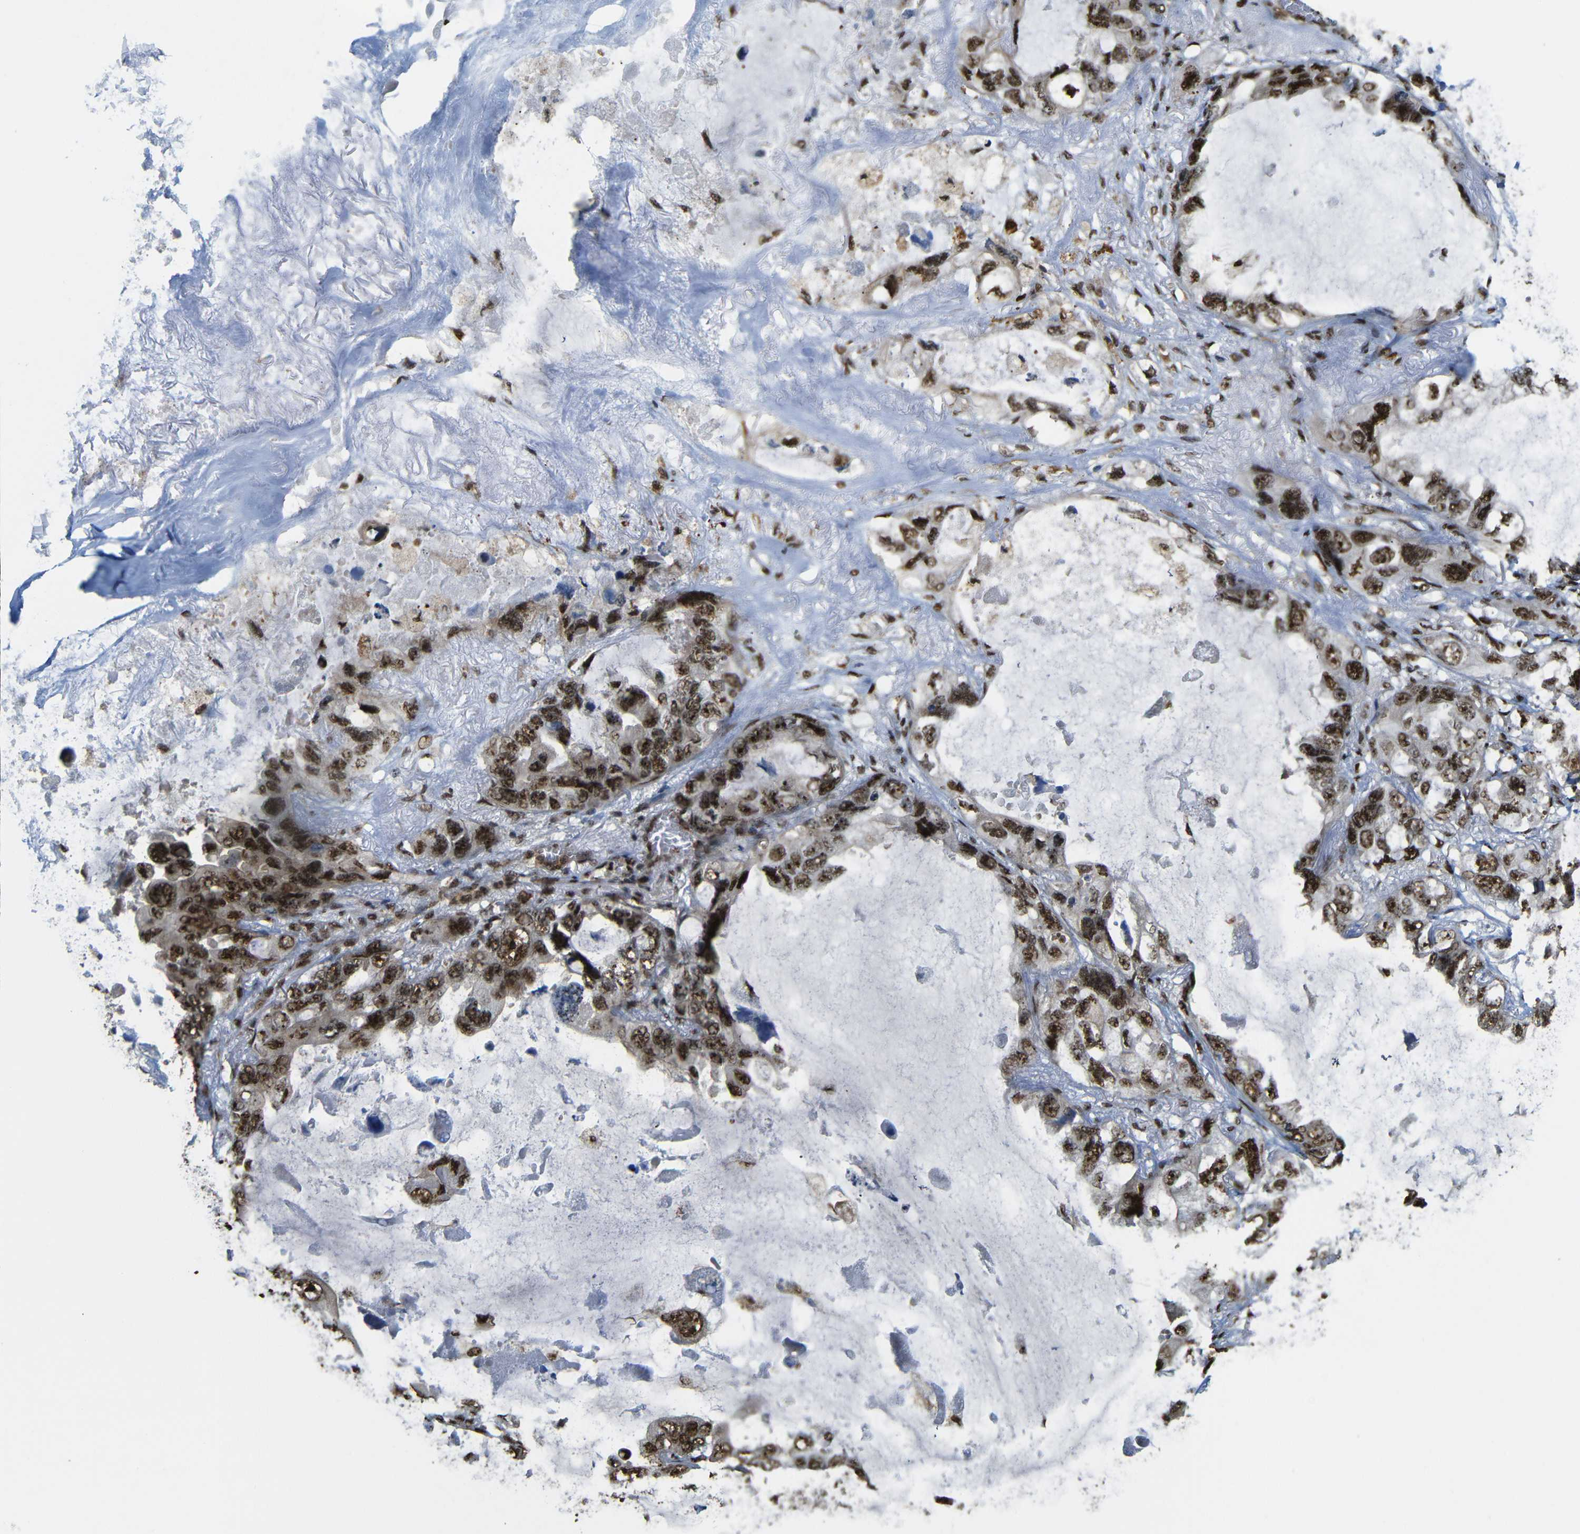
{"staining": {"intensity": "moderate", "quantity": ">75%", "location": "cytoplasmic/membranous,nuclear"}, "tissue": "lung cancer", "cell_type": "Tumor cells", "image_type": "cancer", "snomed": [{"axis": "morphology", "description": "Squamous cell carcinoma, NOS"}, {"axis": "topography", "description": "Lung"}], "caption": "Approximately >75% of tumor cells in human lung squamous cell carcinoma show moderate cytoplasmic/membranous and nuclear protein expression as visualized by brown immunohistochemical staining.", "gene": "TCF7L2", "patient": {"sex": "female", "age": 73}}